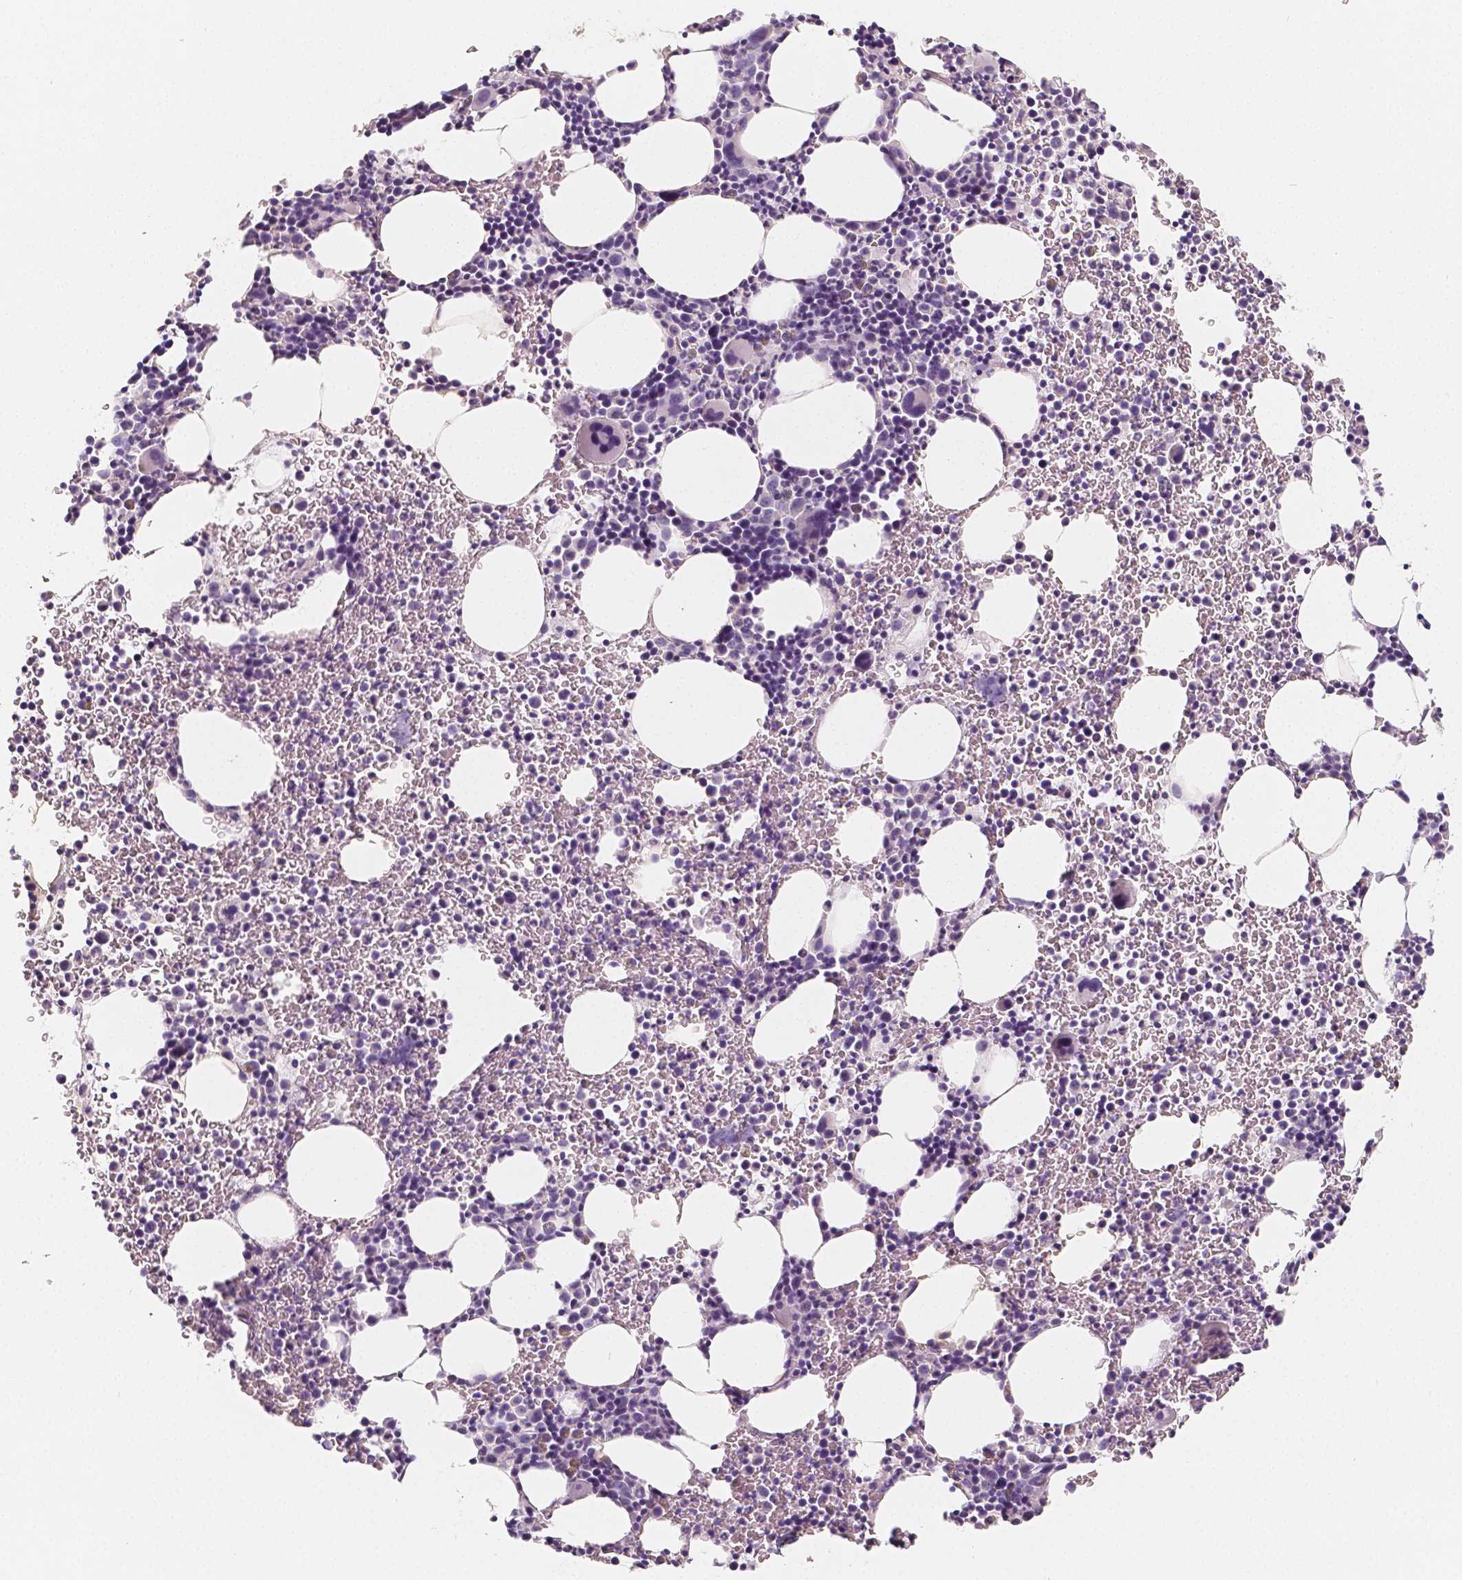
{"staining": {"intensity": "moderate", "quantity": "<25%", "location": "cytoplasmic/membranous,nuclear"}, "tissue": "bone marrow", "cell_type": "Hematopoietic cells", "image_type": "normal", "snomed": [{"axis": "morphology", "description": "Normal tissue, NOS"}, {"axis": "topography", "description": "Bone marrow"}], "caption": "There is low levels of moderate cytoplasmic/membranous,nuclear positivity in hematopoietic cells of benign bone marrow, as demonstrated by immunohistochemical staining (brown color).", "gene": "NECAB2", "patient": {"sex": "male", "age": 58}}